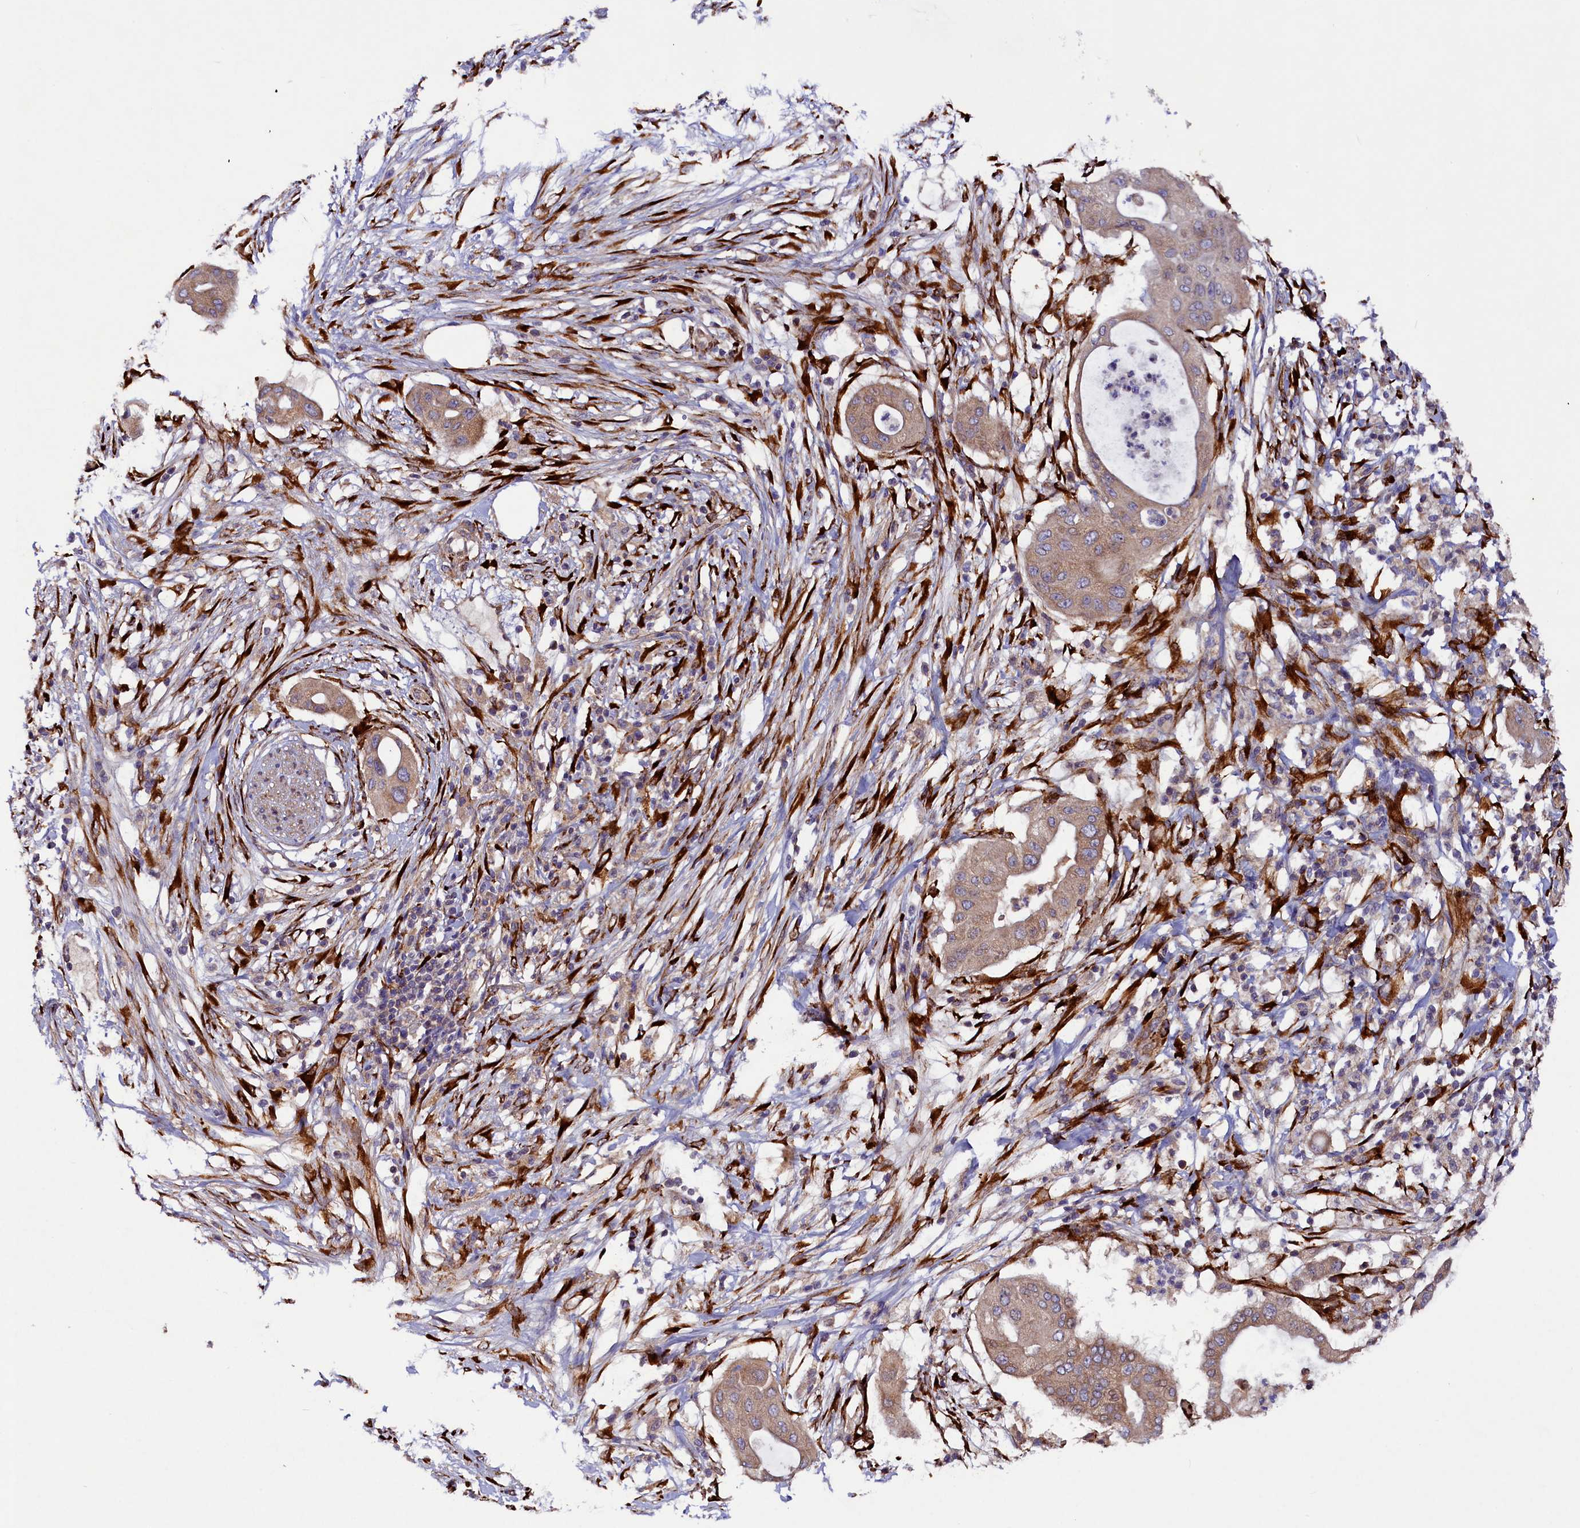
{"staining": {"intensity": "moderate", "quantity": ">75%", "location": "cytoplasmic/membranous"}, "tissue": "pancreatic cancer", "cell_type": "Tumor cells", "image_type": "cancer", "snomed": [{"axis": "morphology", "description": "Adenocarcinoma, NOS"}, {"axis": "topography", "description": "Pancreas"}], "caption": "Immunohistochemical staining of pancreatic cancer (adenocarcinoma) demonstrates moderate cytoplasmic/membranous protein staining in about >75% of tumor cells.", "gene": "ARRDC4", "patient": {"sex": "male", "age": 68}}